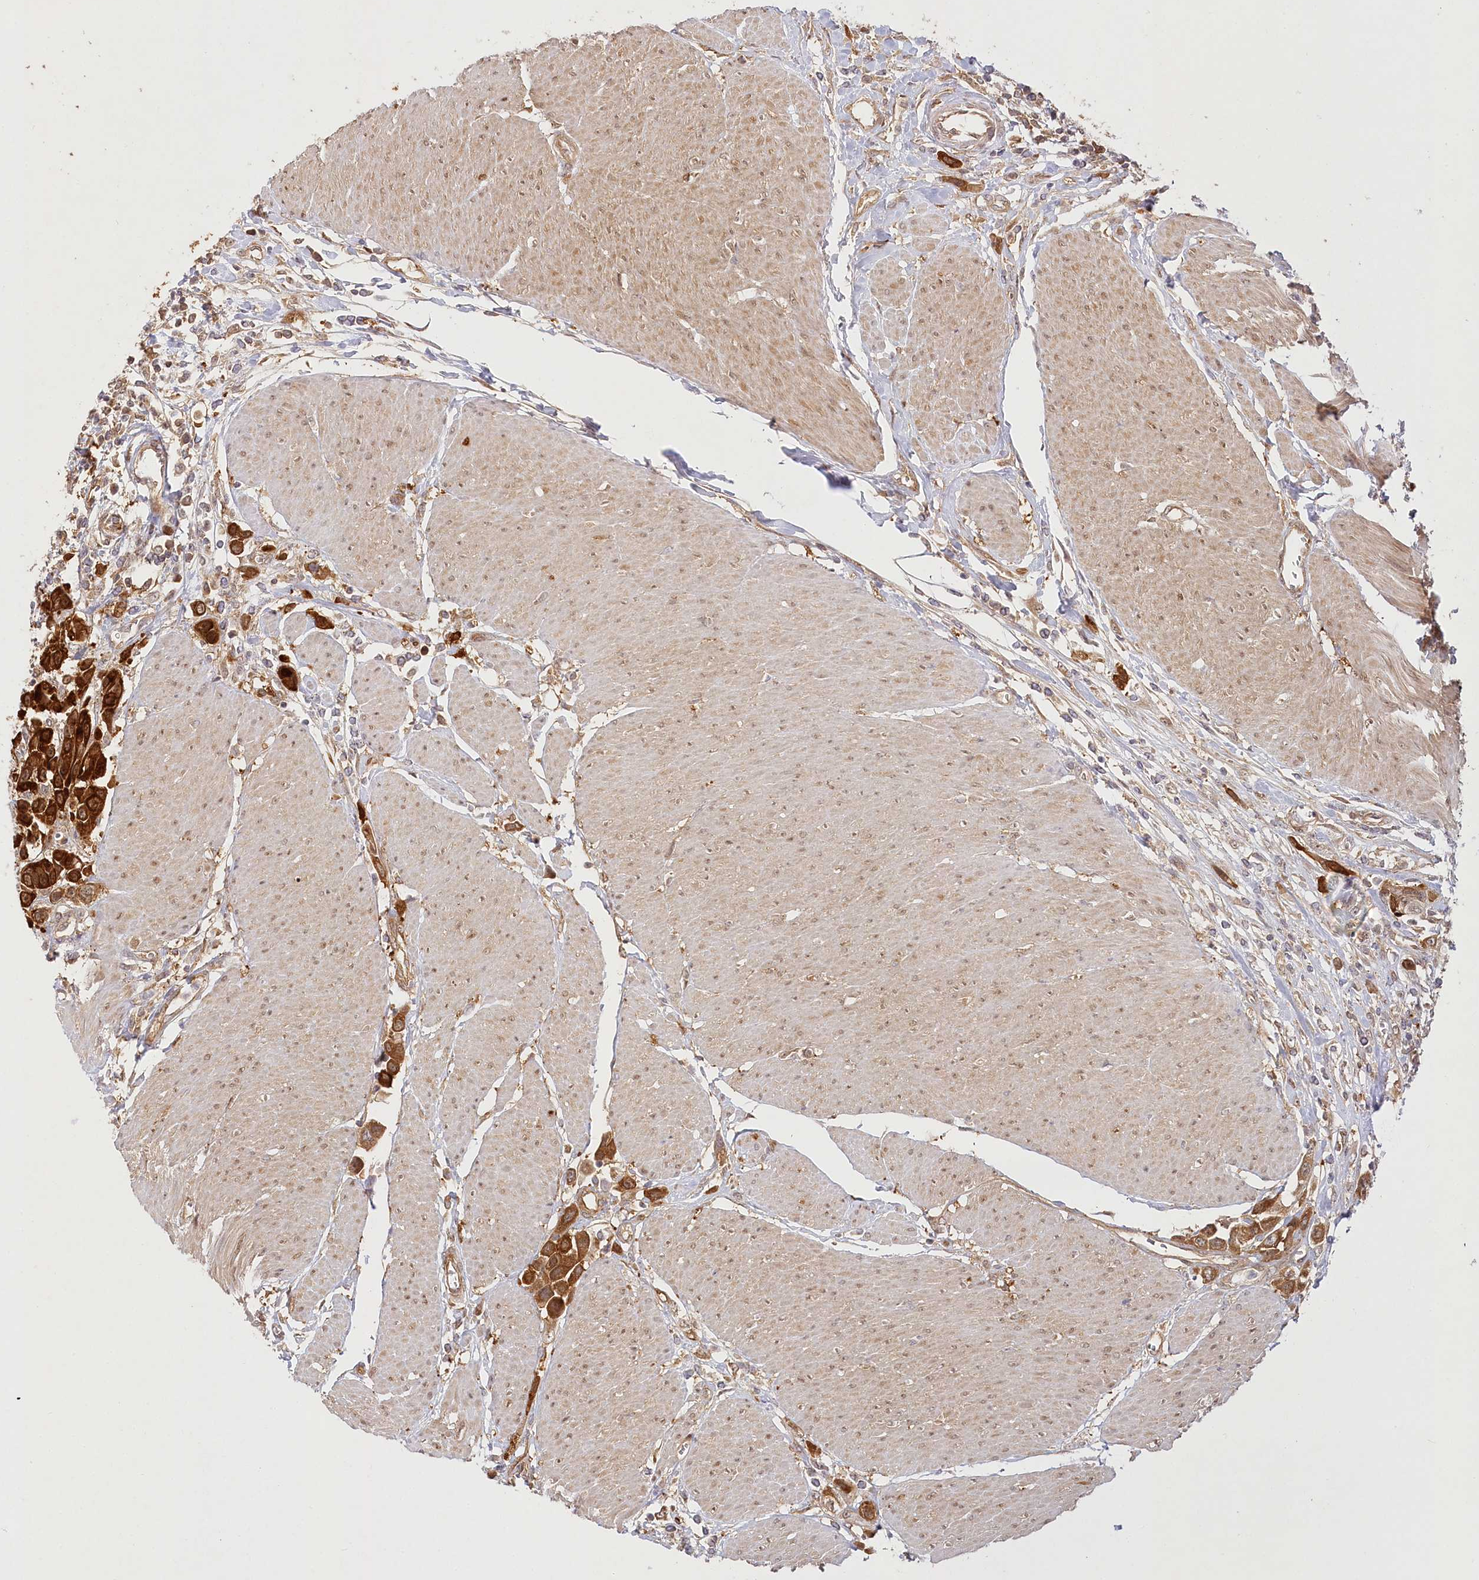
{"staining": {"intensity": "strong", "quantity": ">75%", "location": "cytoplasmic/membranous"}, "tissue": "urothelial cancer", "cell_type": "Tumor cells", "image_type": "cancer", "snomed": [{"axis": "morphology", "description": "Urothelial carcinoma, High grade"}, {"axis": "topography", "description": "Urinary bladder"}], "caption": "Immunohistochemistry (DAB) staining of urothelial cancer shows strong cytoplasmic/membranous protein positivity in about >75% of tumor cells.", "gene": "INPP4B", "patient": {"sex": "male", "age": 50}}